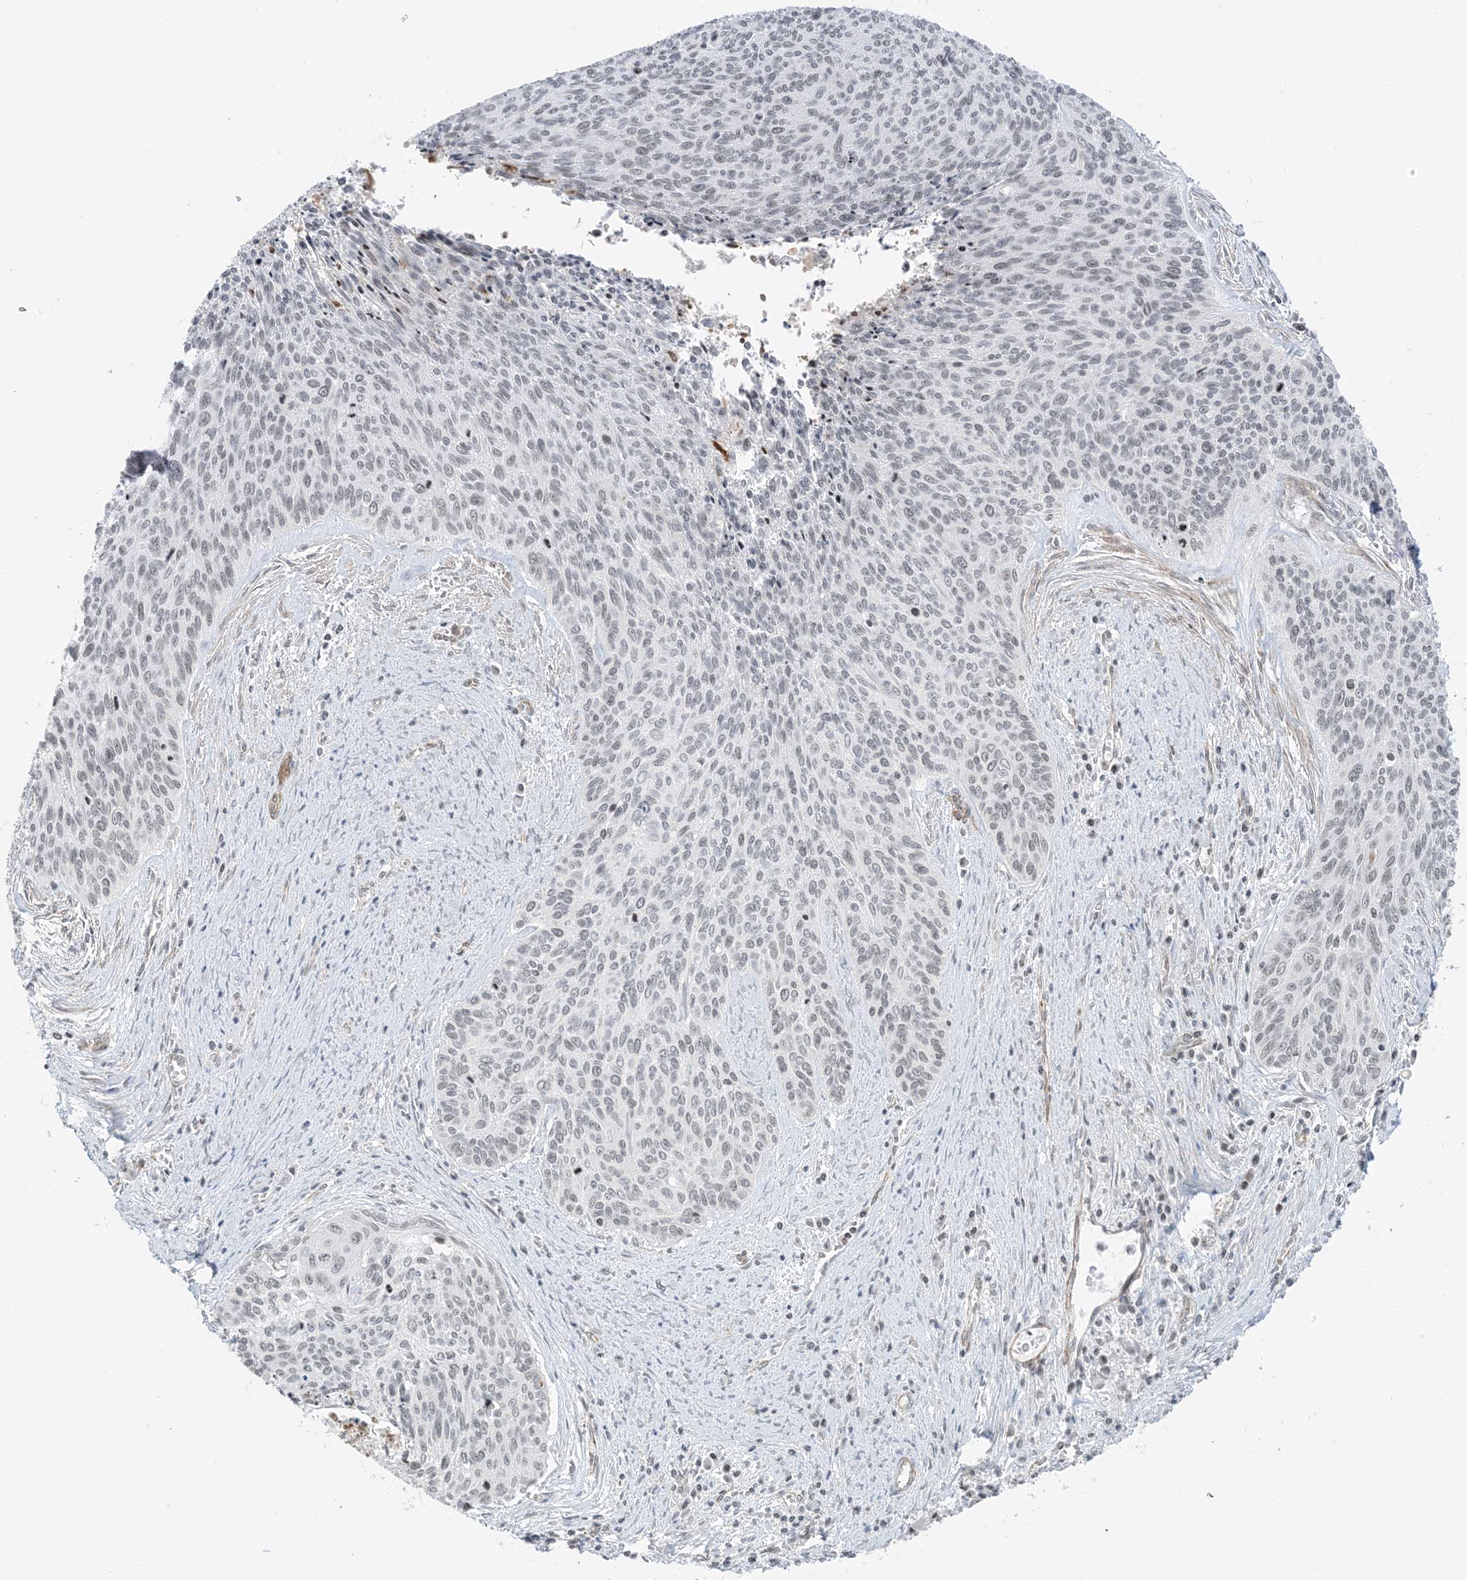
{"staining": {"intensity": "negative", "quantity": "none", "location": "none"}, "tissue": "cervical cancer", "cell_type": "Tumor cells", "image_type": "cancer", "snomed": [{"axis": "morphology", "description": "Squamous cell carcinoma, NOS"}, {"axis": "topography", "description": "Cervix"}], "caption": "Human squamous cell carcinoma (cervical) stained for a protein using immunohistochemistry reveals no expression in tumor cells.", "gene": "METAP1D", "patient": {"sex": "female", "age": 55}}